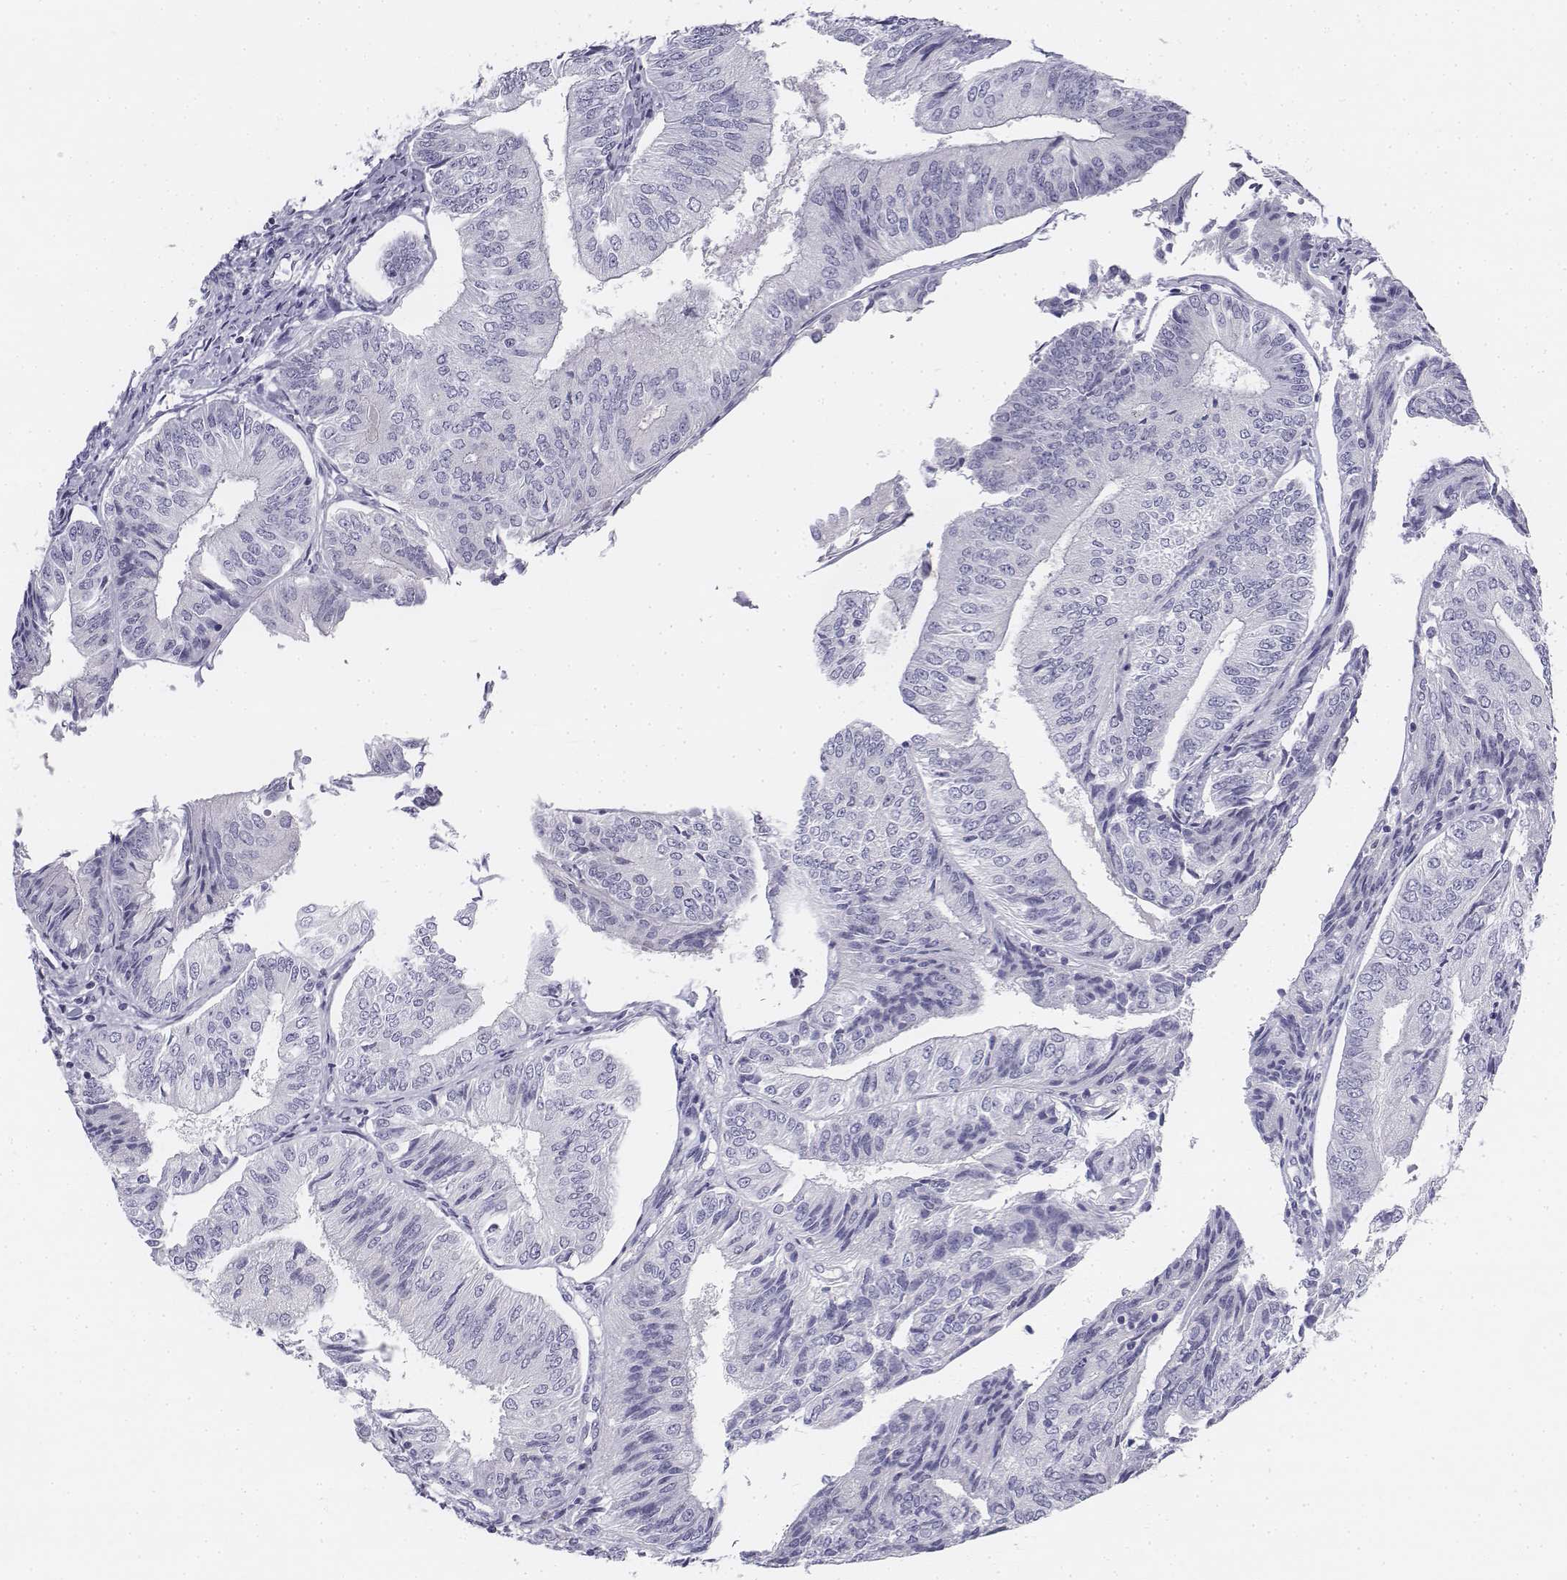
{"staining": {"intensity": "negative", "quantity": "none", "location": "none"}, "tissue": "endometrial cancer", "cell_type": "Tumor cells", "image_type": "cancer", "snomed": [{"axis": "morphology", "description": "Adenocarcinoma, NOS"}, {"axis": "topography", "description": "Endometrium"}], "caption": "The IHC histopathology image has no significant expression in tumor cells of endometrial adenocarcinoma tissue.", "gene": "TH", "patient": {"sex": "female", "age": 58}}